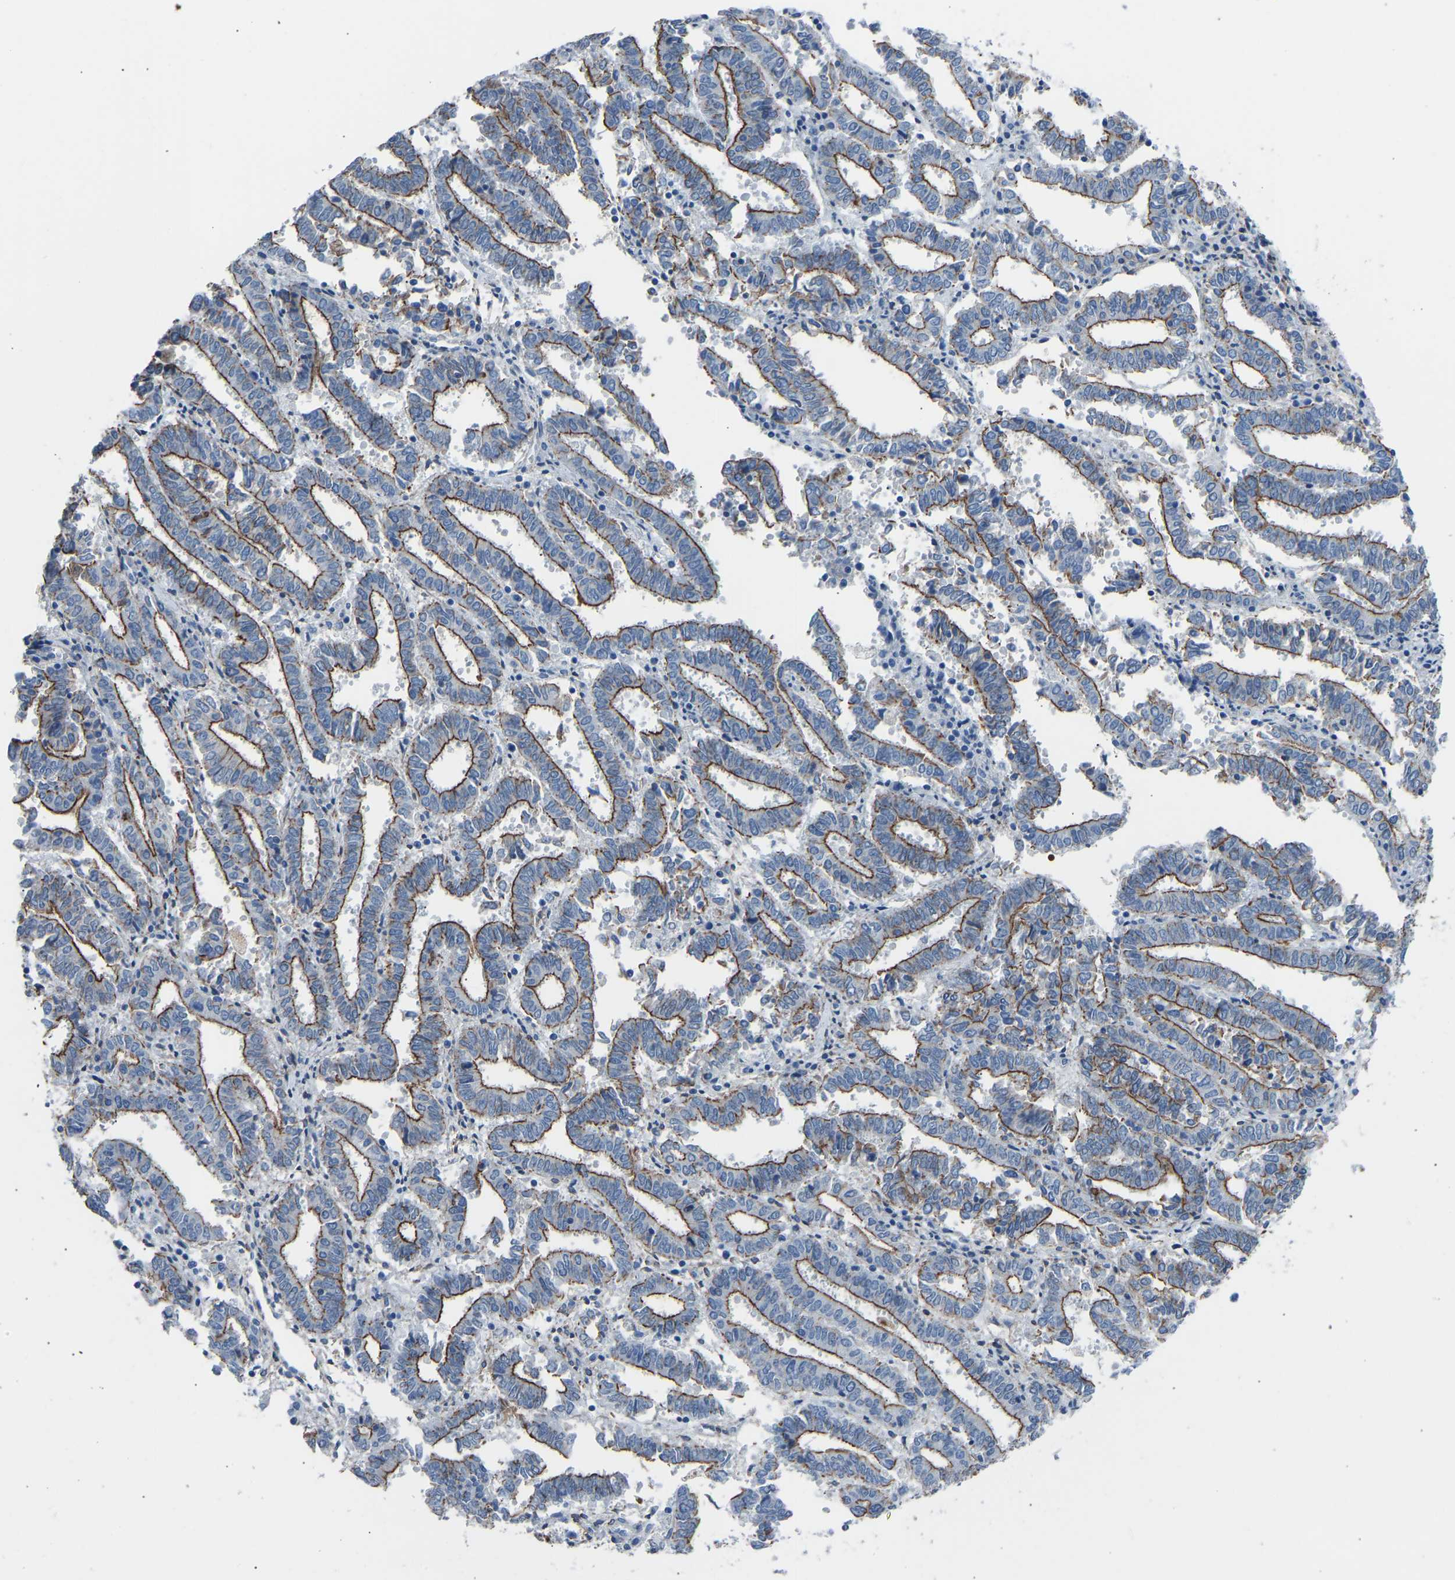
{"staining": {"intensity": "moderate", "quantity": ">75%", "location": "cytoplasmic/membranous"}, "tissue": "endometrial cancer", "cell_type": "Tumor cells", "image_type": "cancer", "snomed": [{"axis": "morphology", "description": "Adenocarcinoma, NOS"}, {"axis": "topography", "description": "Uterus"}], "caption": "The photomicrograph shows a brown stain indicating the presence of a protein in the cytoplasmic/membranous of tumor cells in adenocarcinoma (endometrial).", "gene": "MYH10", "patient": {"sex": "female", "age": 83}}